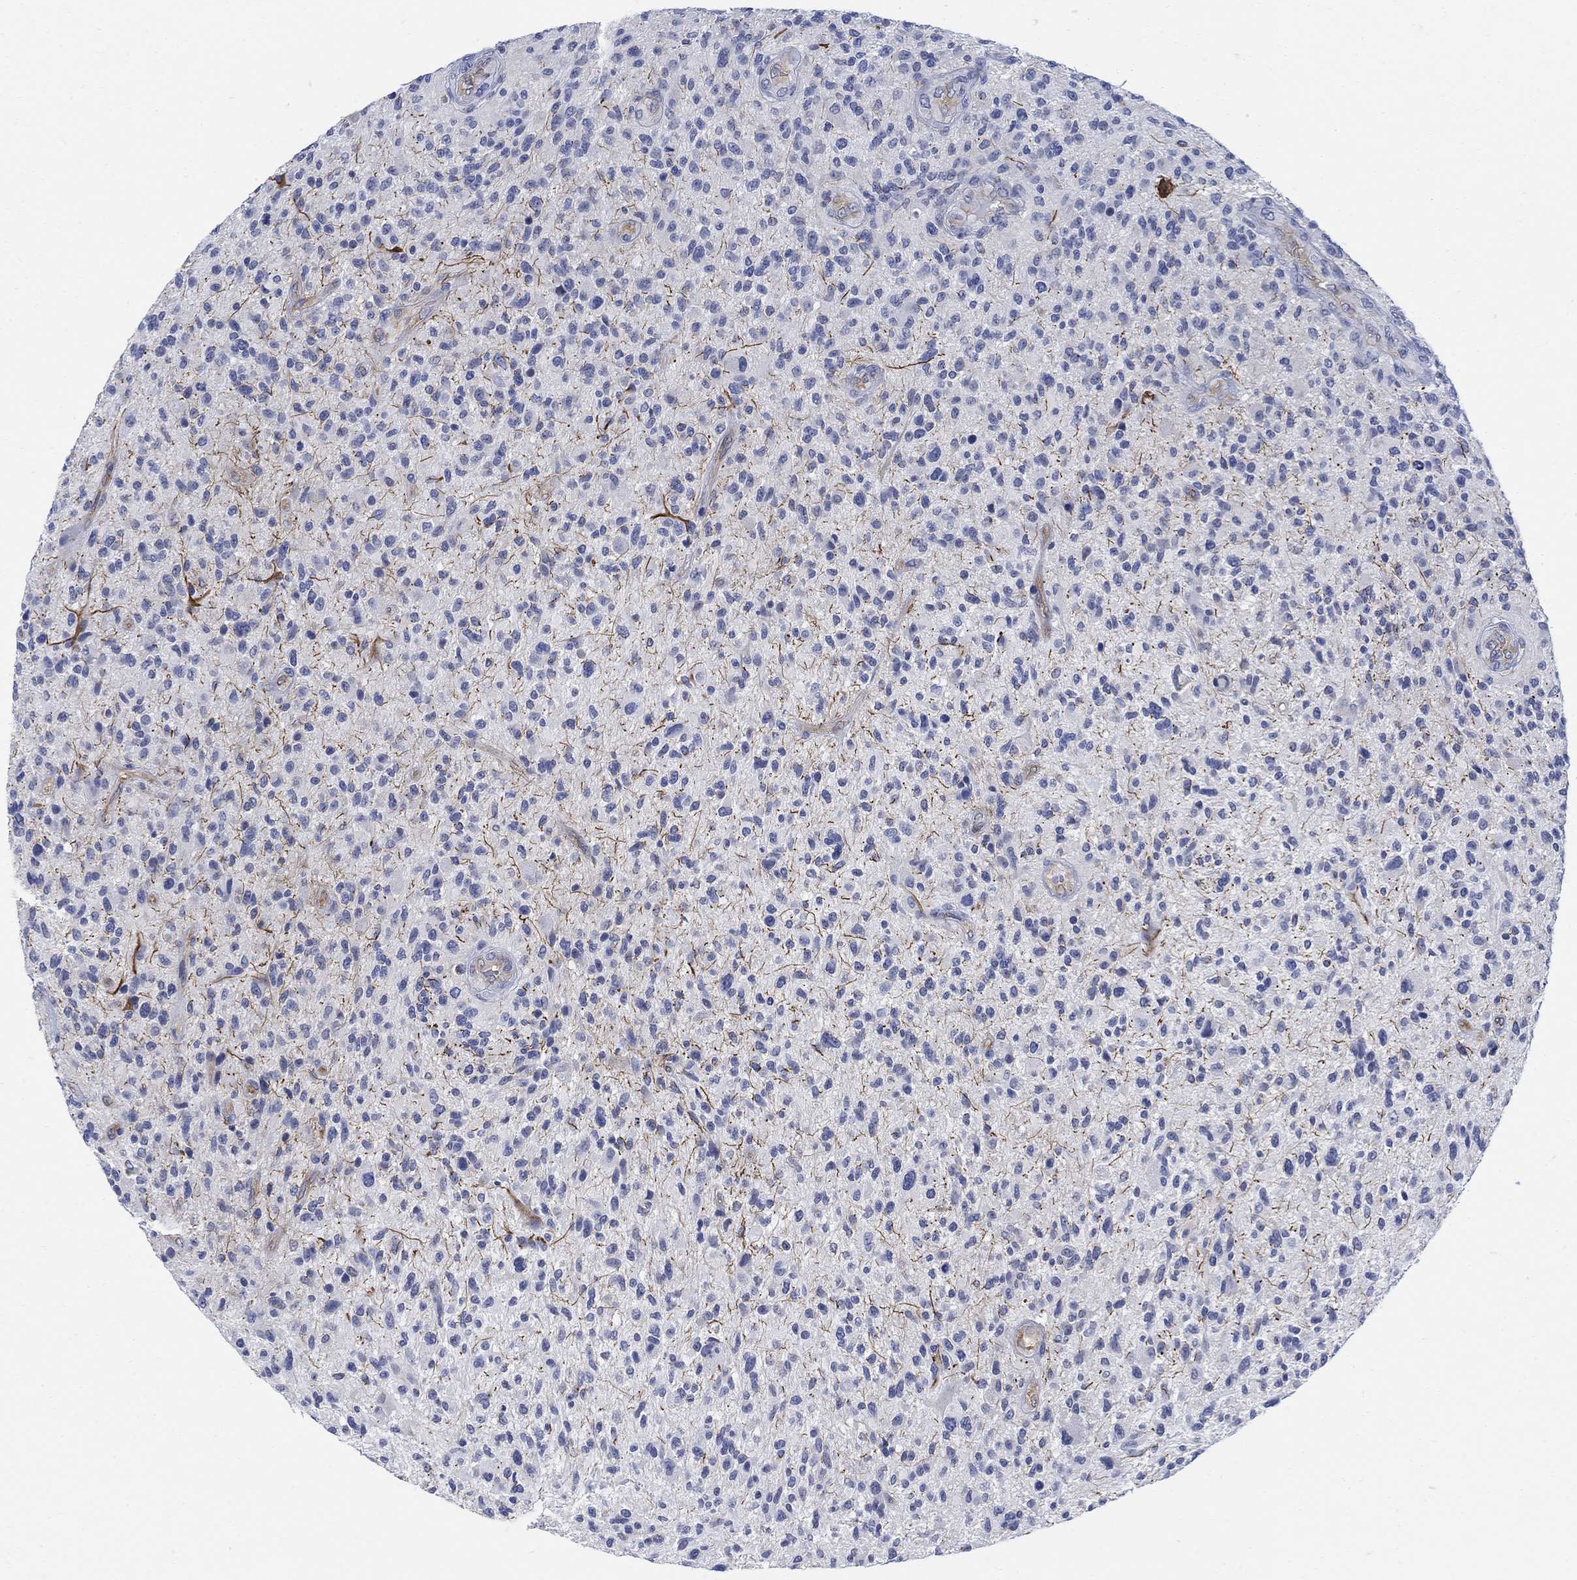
{"staining": {"intensity": "negative", "quantity": "none", "location": "none"}, "tissue": "glioma", "cell_type": "Tumor cells", "image_type": "cancer", "snomed": [{"axis": "morphology", "description": "Glioma, malignant, High grade"}, {"axis": "topography", "description": "Brain"}], "caption": "DAB immunohistochemical staining of human malignant high-grade glioma shows no significant staining in tumor cells. Nuclei are stained in blue.", "gene": "PHF21B", "patient": {"sex": "male", "age": 47}}